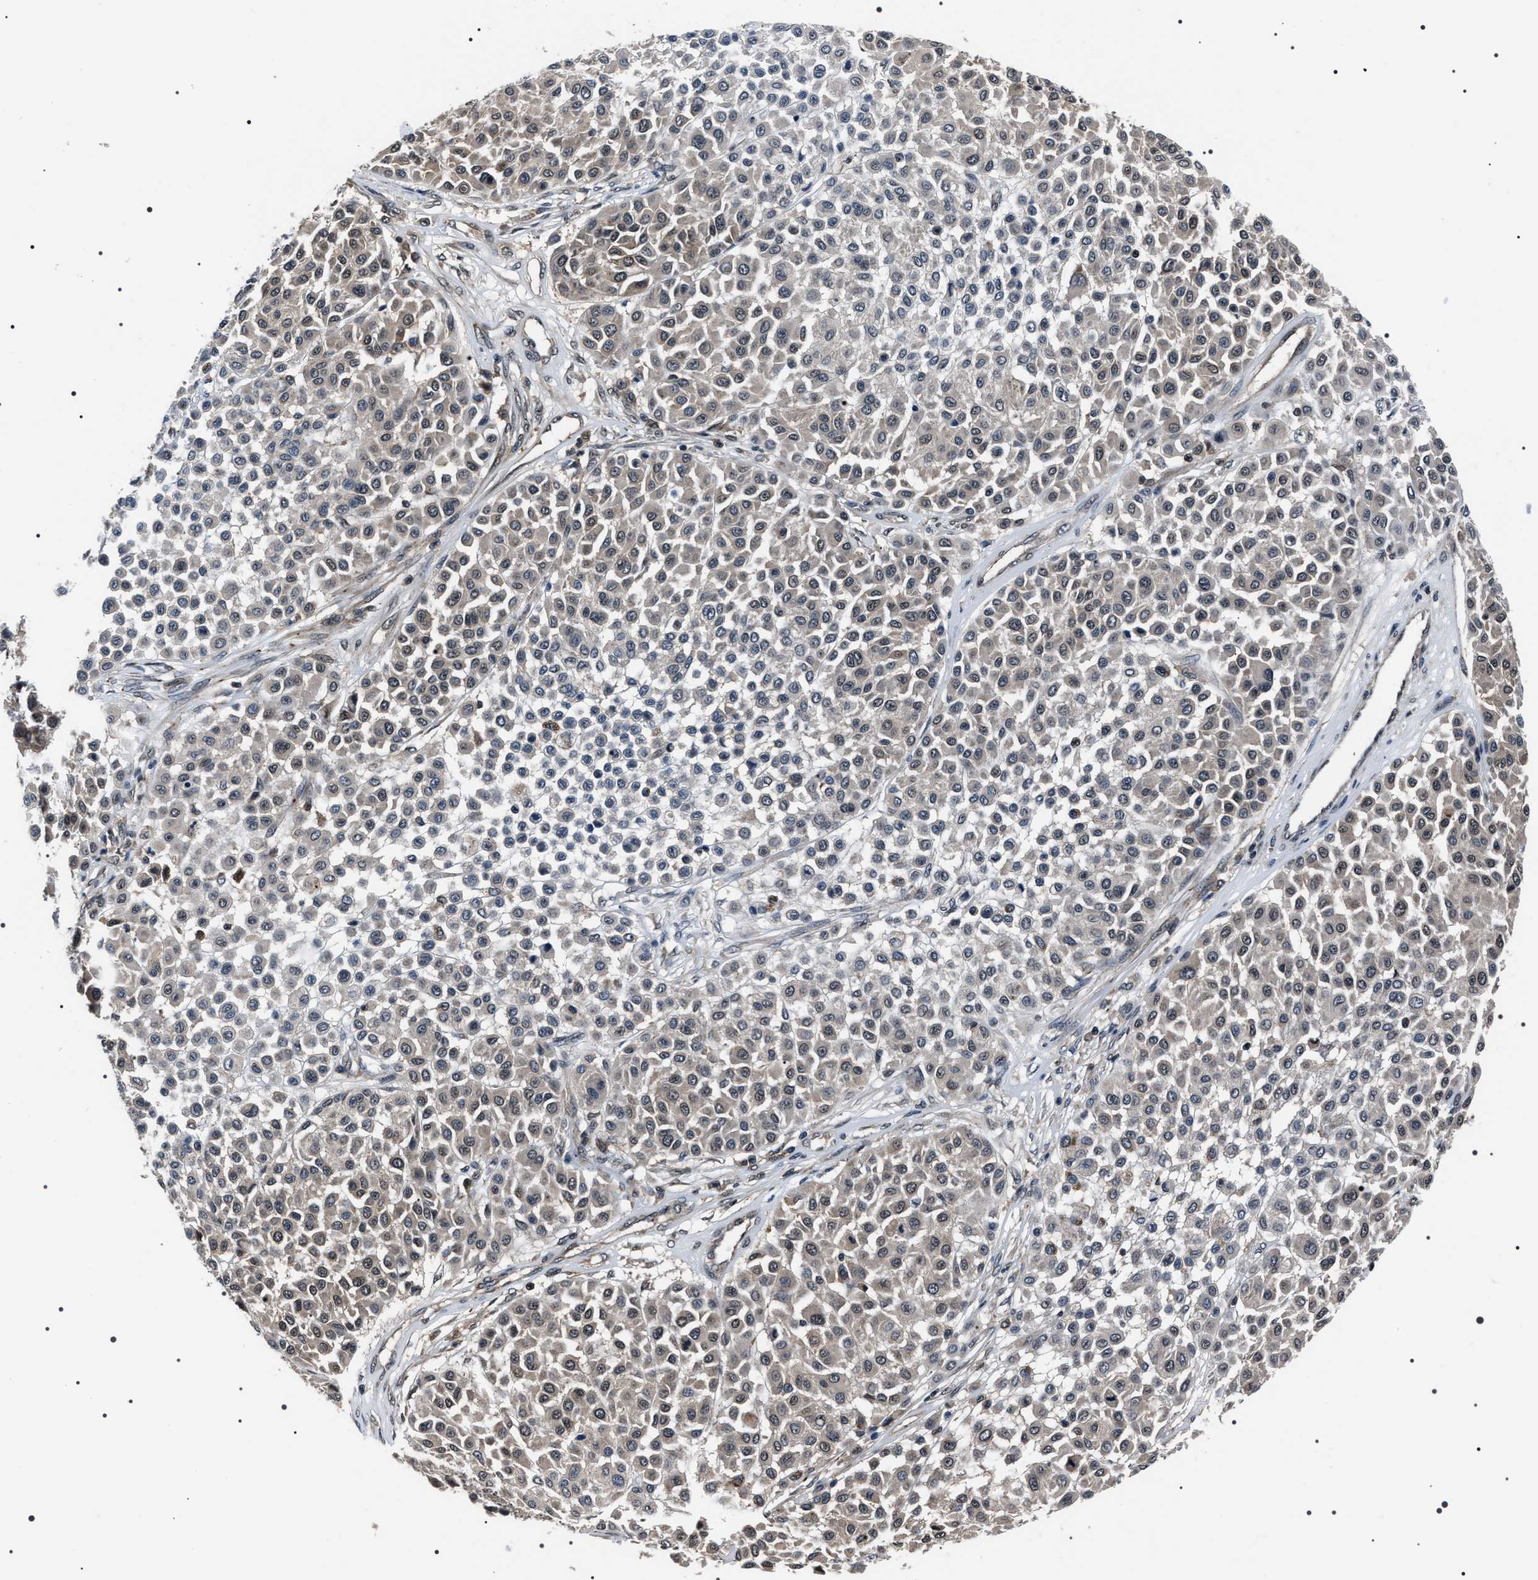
{"staining": {"intensity": "negative", "quantity": "none", "location": "none"}, "tissue": "melanoma", "cell_type": "Tumor cells", "image_type": "cancer", "snomed": [{"axis": "morphology", "description": "Malignant melanoma, Metastatic site"}, {"axis": "topography", "description": "Soft tissue"}], "caption": "Malignant melanoma (metastatic site) was stained to show a protein in brown. There is no significant positivity in tumor cells.", "gene": "SIPA1", "patient": {"sex": "male", "age": 41}}